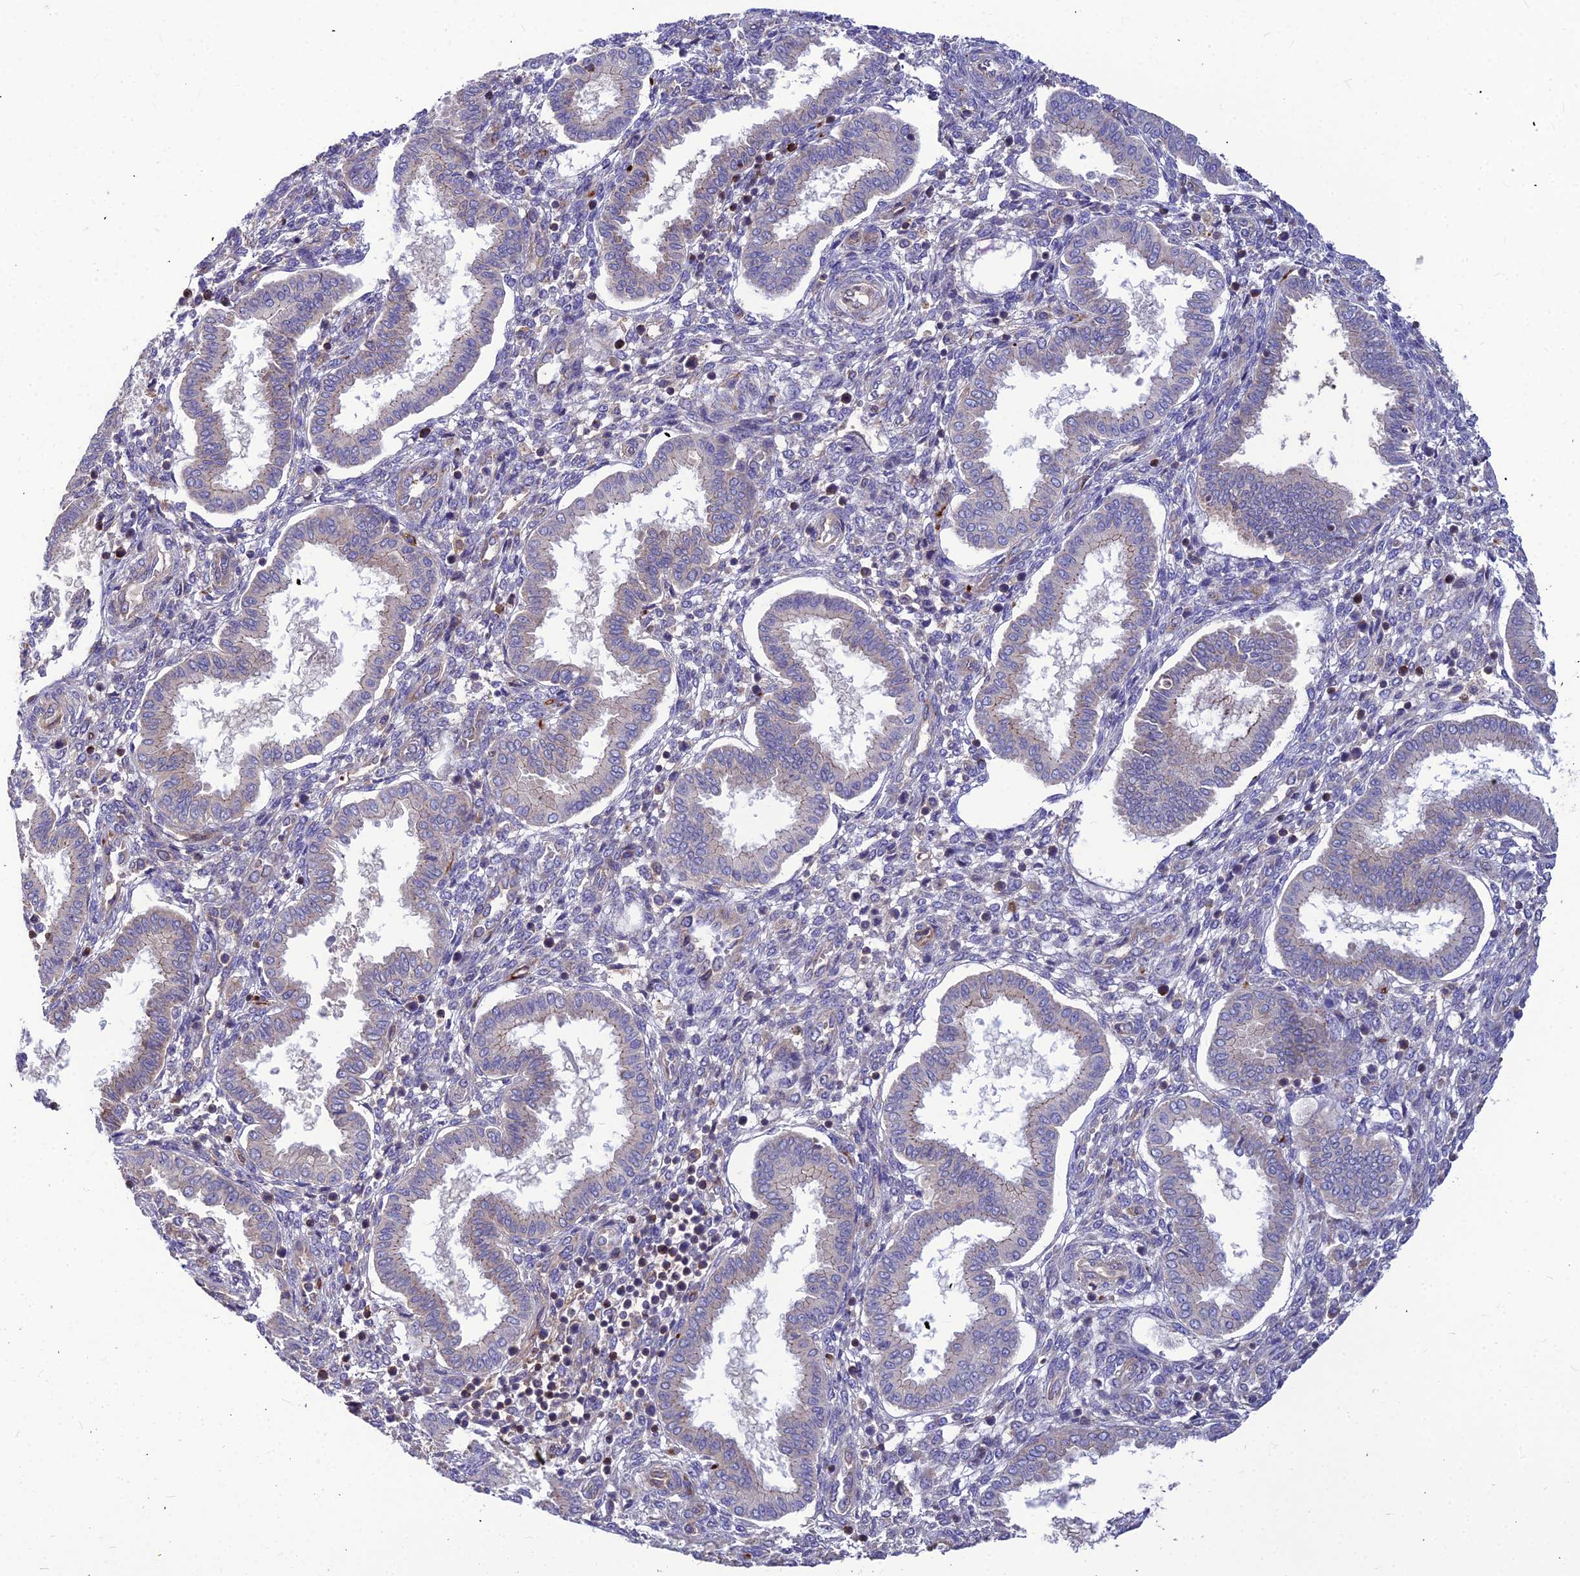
{"staining": {"intensity": "negative", "quantity": "none", "location": "none"}, "tissue": "endometrium", "cell_type": "Cells in endometrial stroma", "image_type": "normal", "snomed": [{"axis": "morphology", "description": "Normal tissue, NOS"}, {"axis": "topography", "description": "Endometrium"}], "caption": "A high-resolution micrograph shows IHC staining of benign endometrium, which displays no significant expression in cells in endometrial stroma.", "gene": "ASPHD1", "patient": {"sex": "female", "age": 24}}